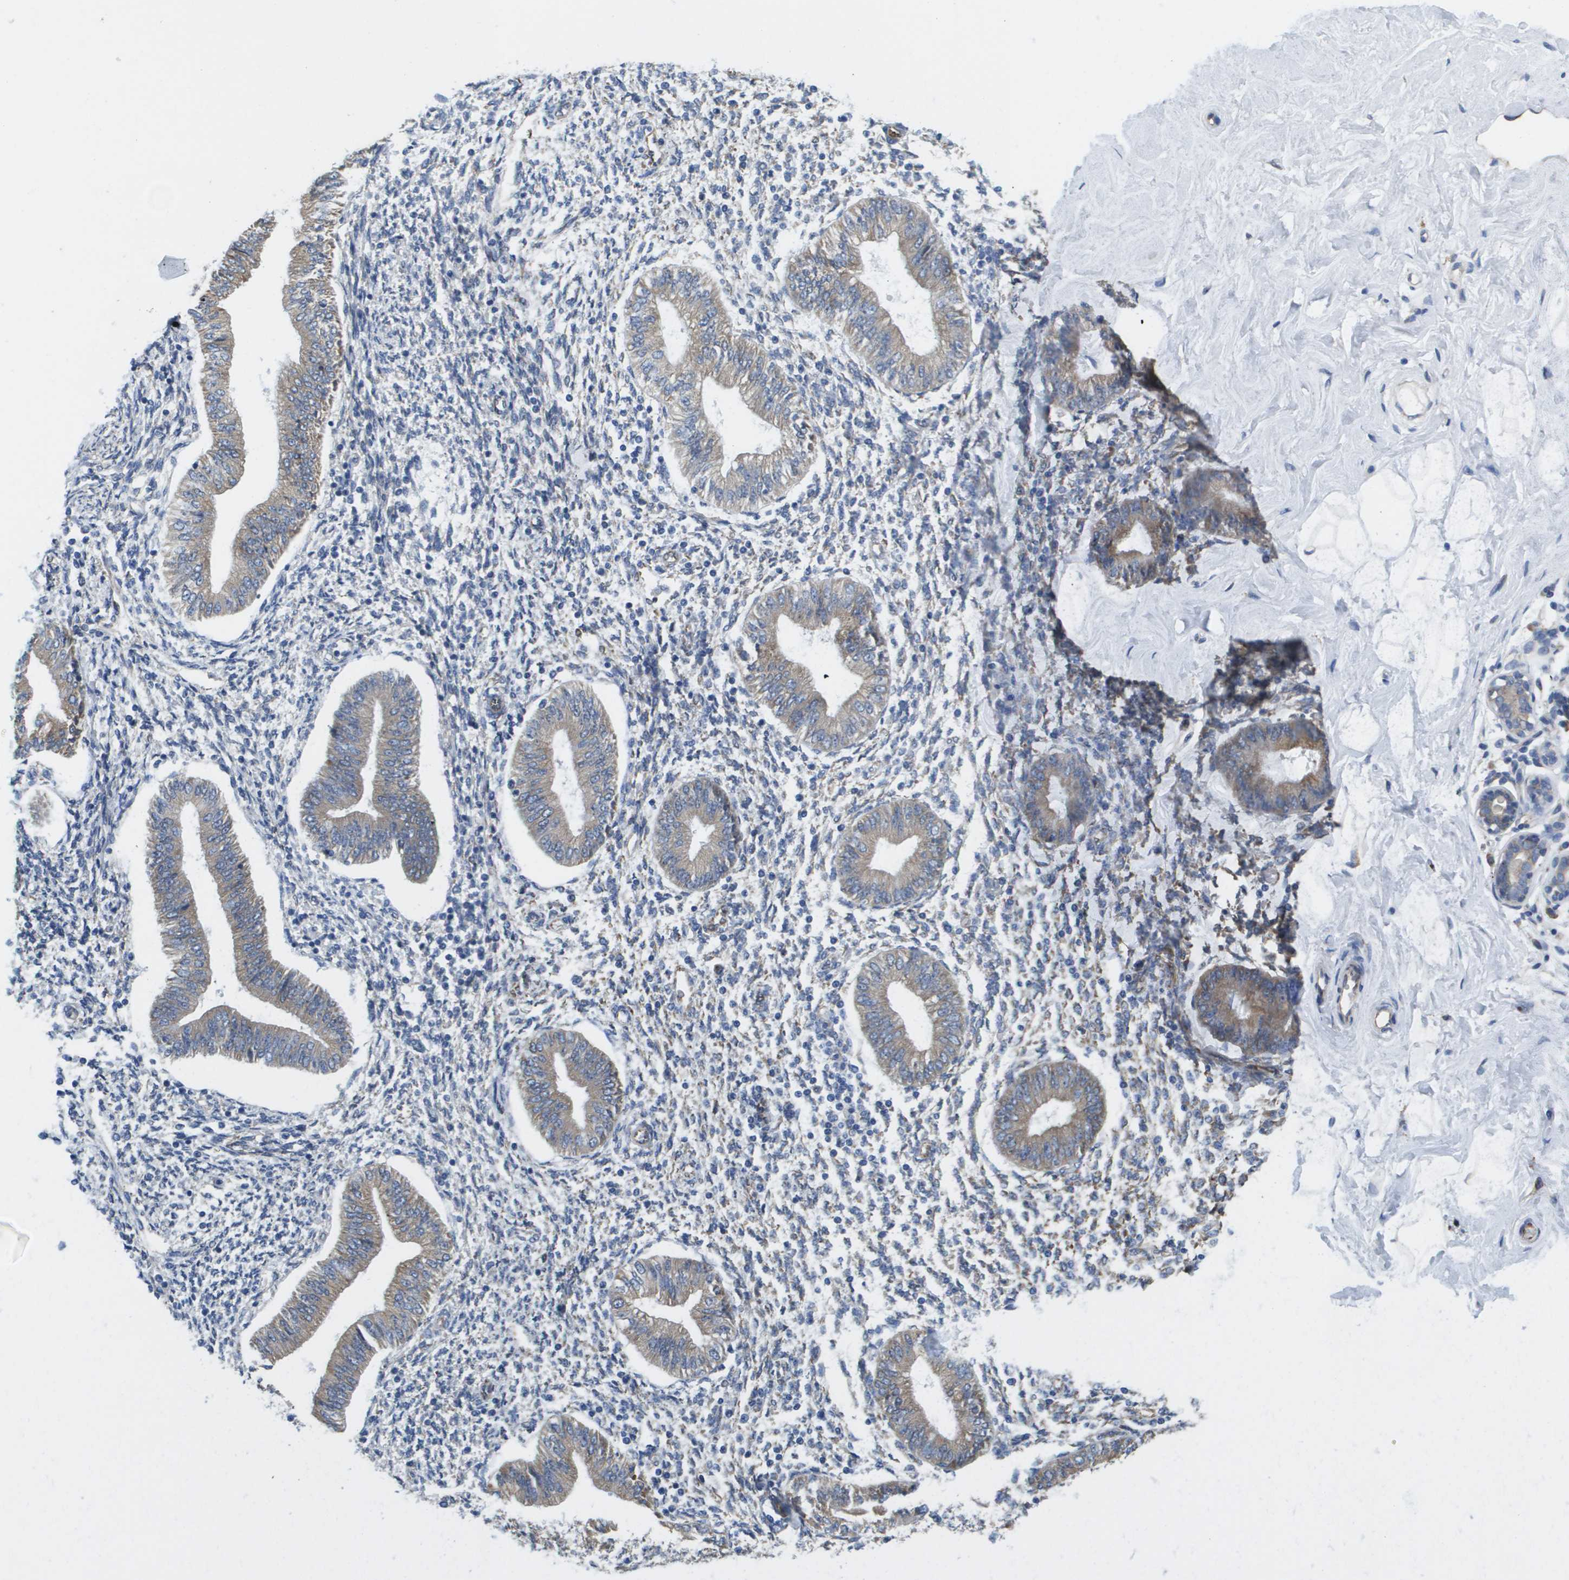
{"staining": {"intensity": "moderate", "quantity": "<25%", "location": "cytoplasmic/membranous"}, "tissue": "endometrium", "cell_type": "Cells in endometrial stroma", "image_type": "normal", "snomed": [{"axis": "morphology", "description": "Normal tissue, NOS"}, {"axis": "topography", "description": "Endometrium"}], "caption": "Immunohistochemistry (IHC) staining of unremarkable endometrium, which reveals low levels of moderate cytoplasmic/membranous expression in approximately <25% of cells in endometrial stroma indicating moderate cytoplasmic/membranous protein staining. The staining was performed using DAB (3,3'-diaminobenzidine) (brown) for protein detection and nuclei were counterstained in hematoxylin (blue).", "gene": "ST3GAL2", "patient": {"sex": "female", "age": 50}}